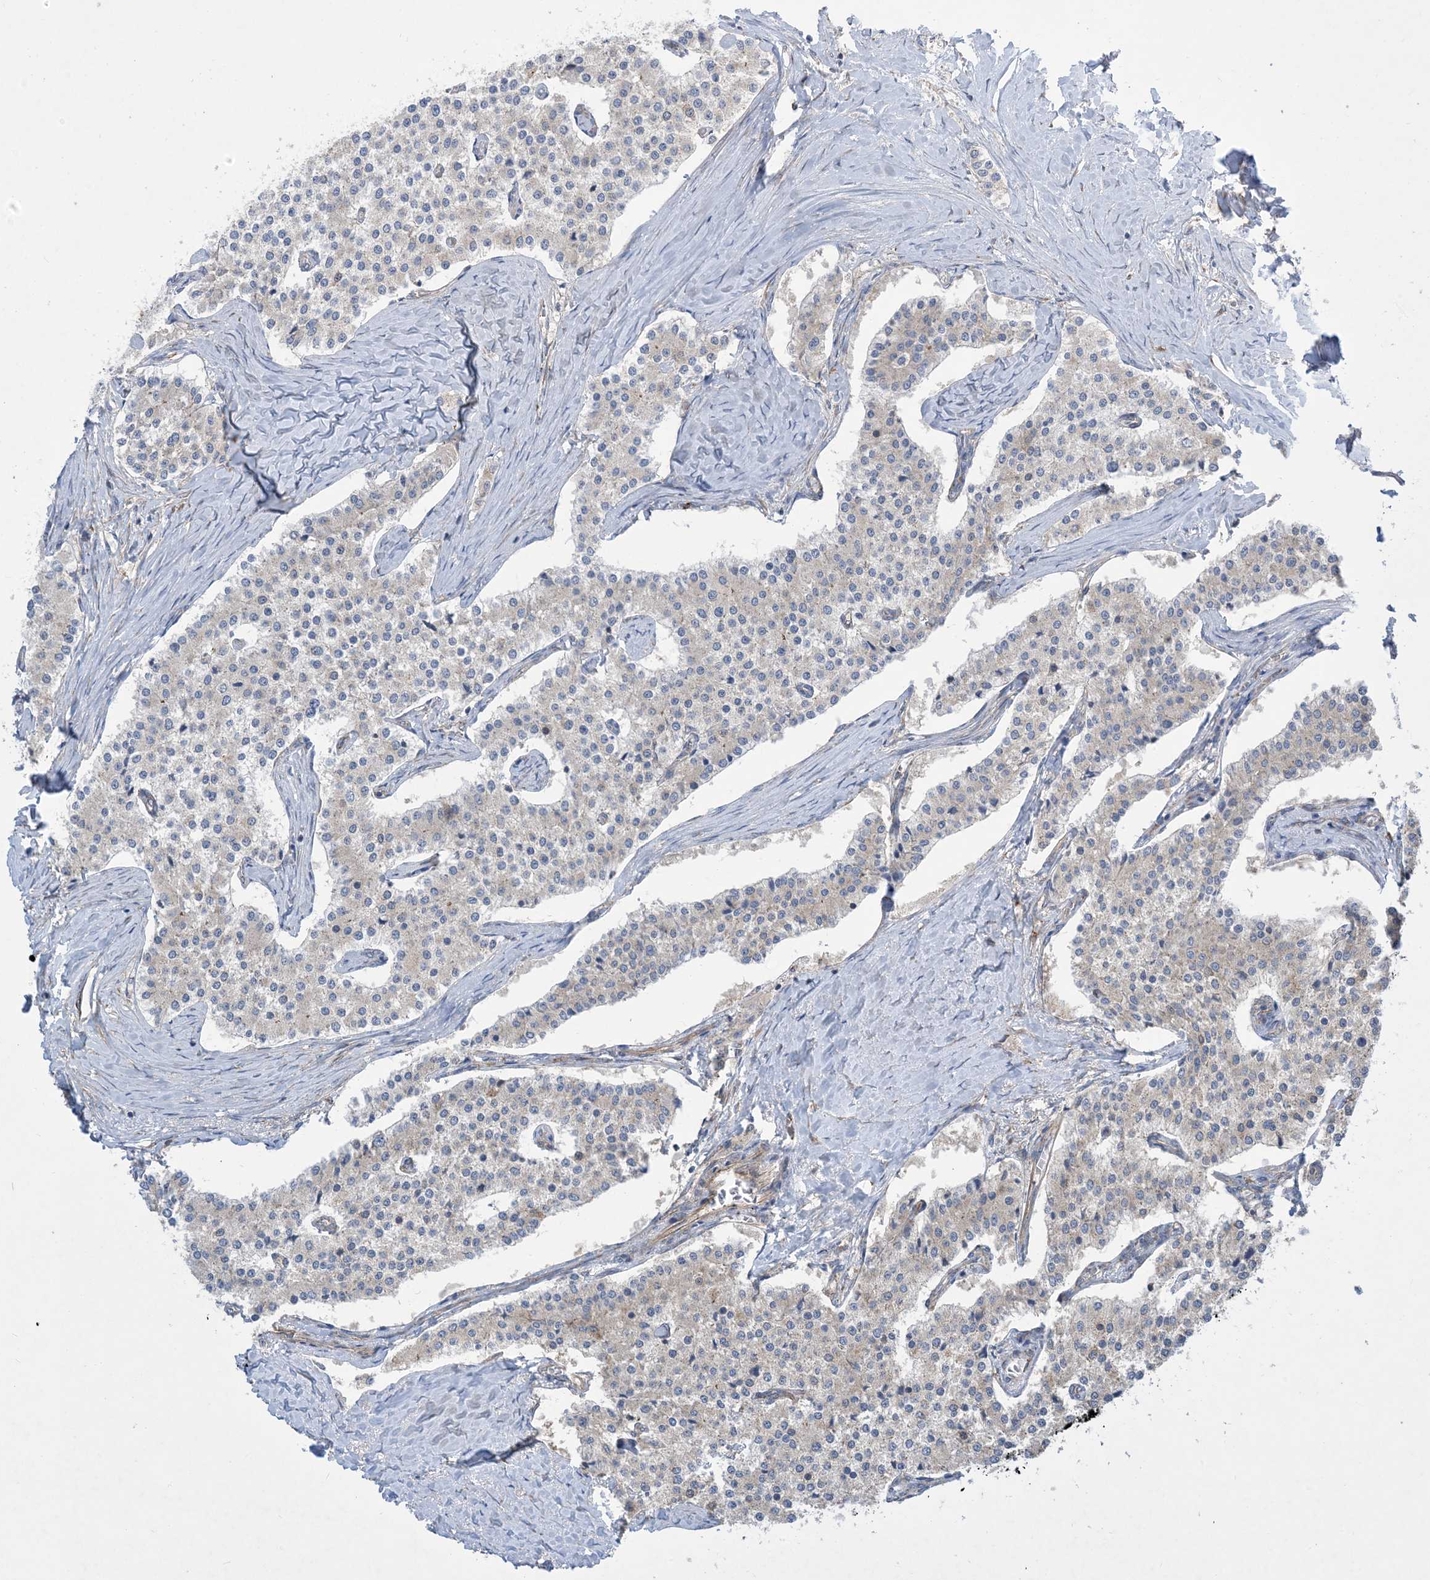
{"staining": {"intensity": "negative", "quantity": "none", "location": "none"}, "tissue": "carcinoid", "cell_type": "Tumor cells", "image_type": "cancer", "snomed": [{"axis": "morphology", "description": "Carcinoid, malignant, NOS"}, {"axis": "topography", "description": "Colon"}], "caption": "Immunohistochemistry photomicrograph of human malignant carcinoid stained for a protein (brown), which exhibits no positivity in tumor cells.", "gene": "OTOP1", "patient": {"sex": "female", "age": 52}}